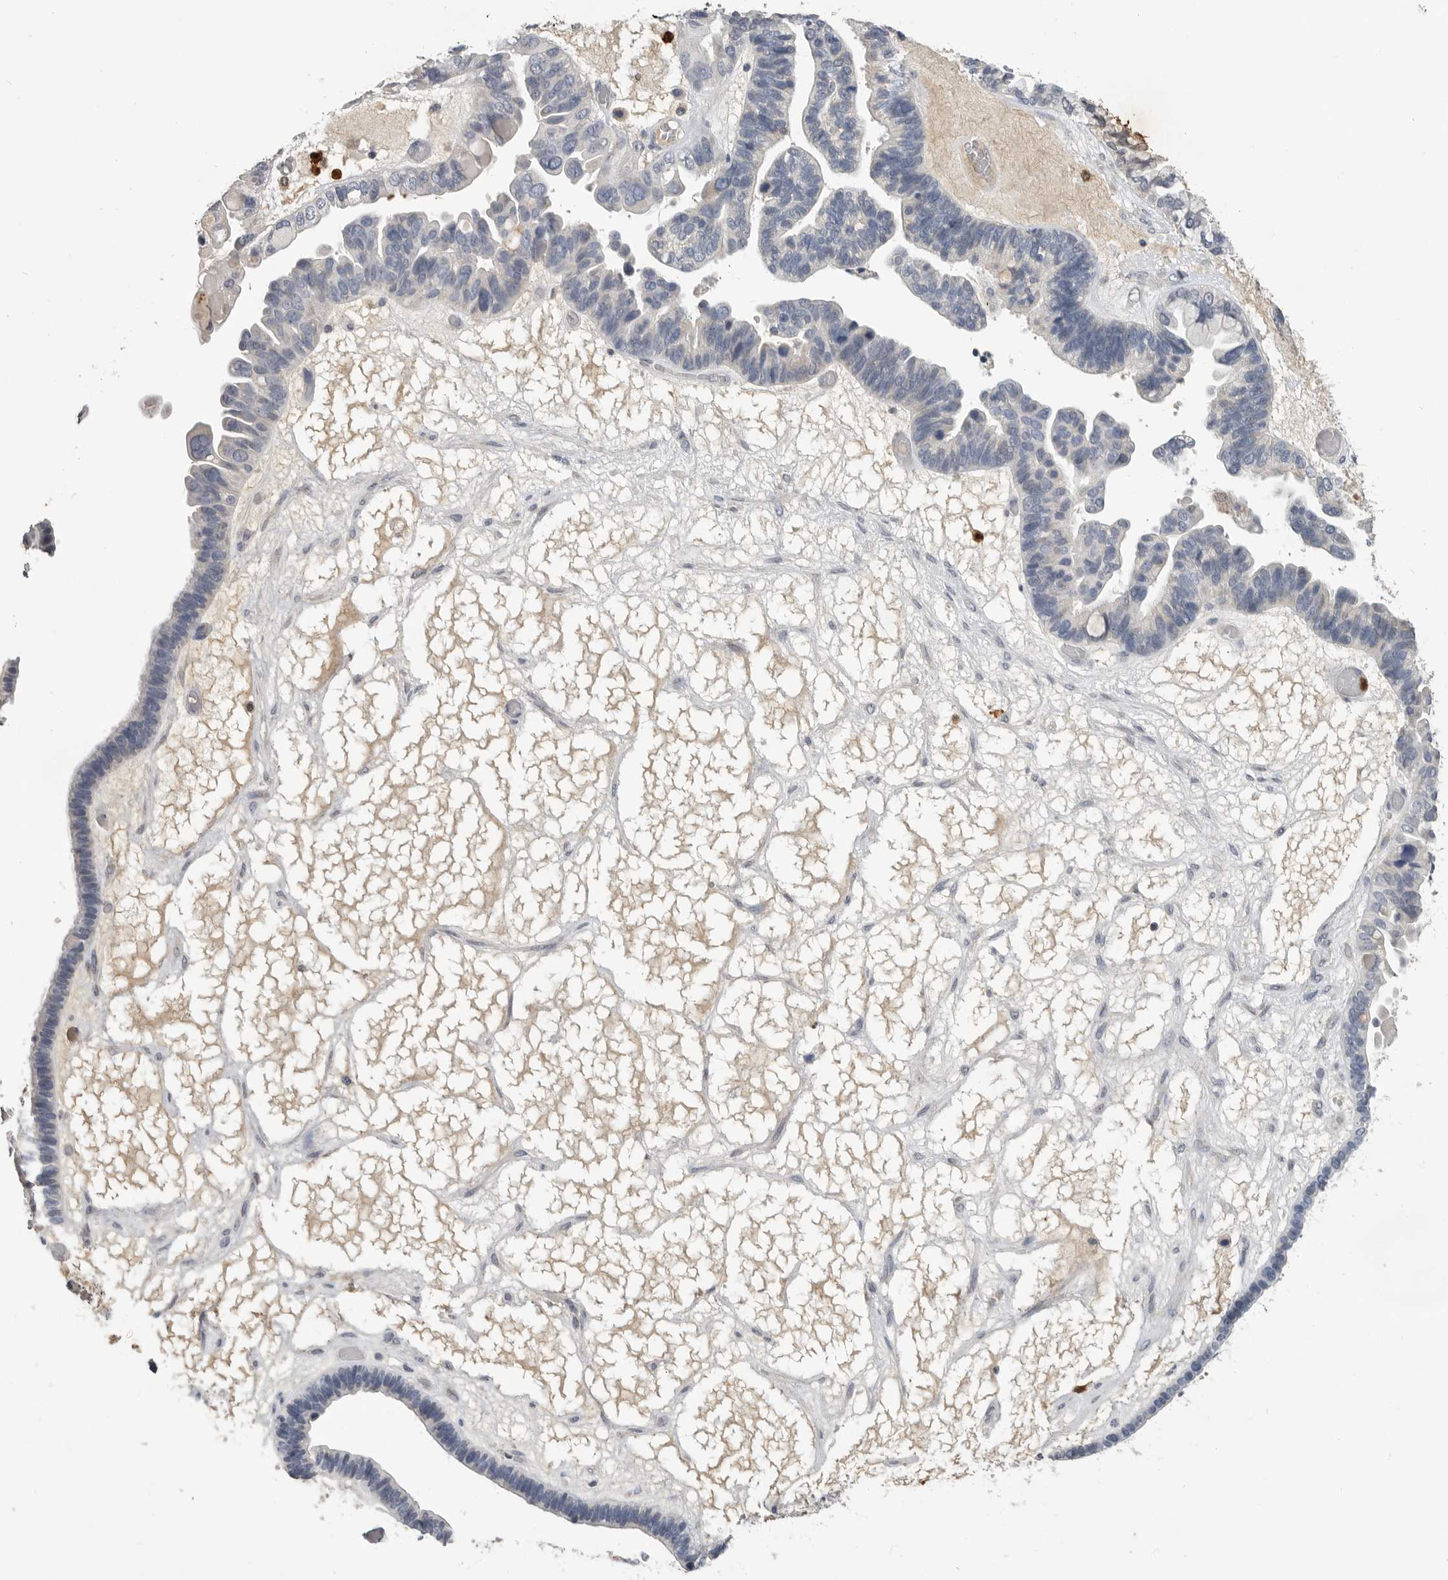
{"staining": {"intensity": "moderate", "quantity": "<25%", "location": "cytoplasmic/membranous"}, "tissue": "ovarian cancer", "cell_type": "Tumor cells", "image_type": "cancer", "snomed": [{"axis": "morphology", "description": "Cystadenocarcinoma, serous, NOS"}, {"axis": "topography", "description": "Ovary"}], "caption": "There is low levels of moderate cytoplasmic/membranous expression in tumor cells of ovarian serous cystadenocarcinoma, as demonstrated by immunohistochemical staining (brown color).", "gene": "LTBR", "patient": {"sex": "female", "age": 56}}